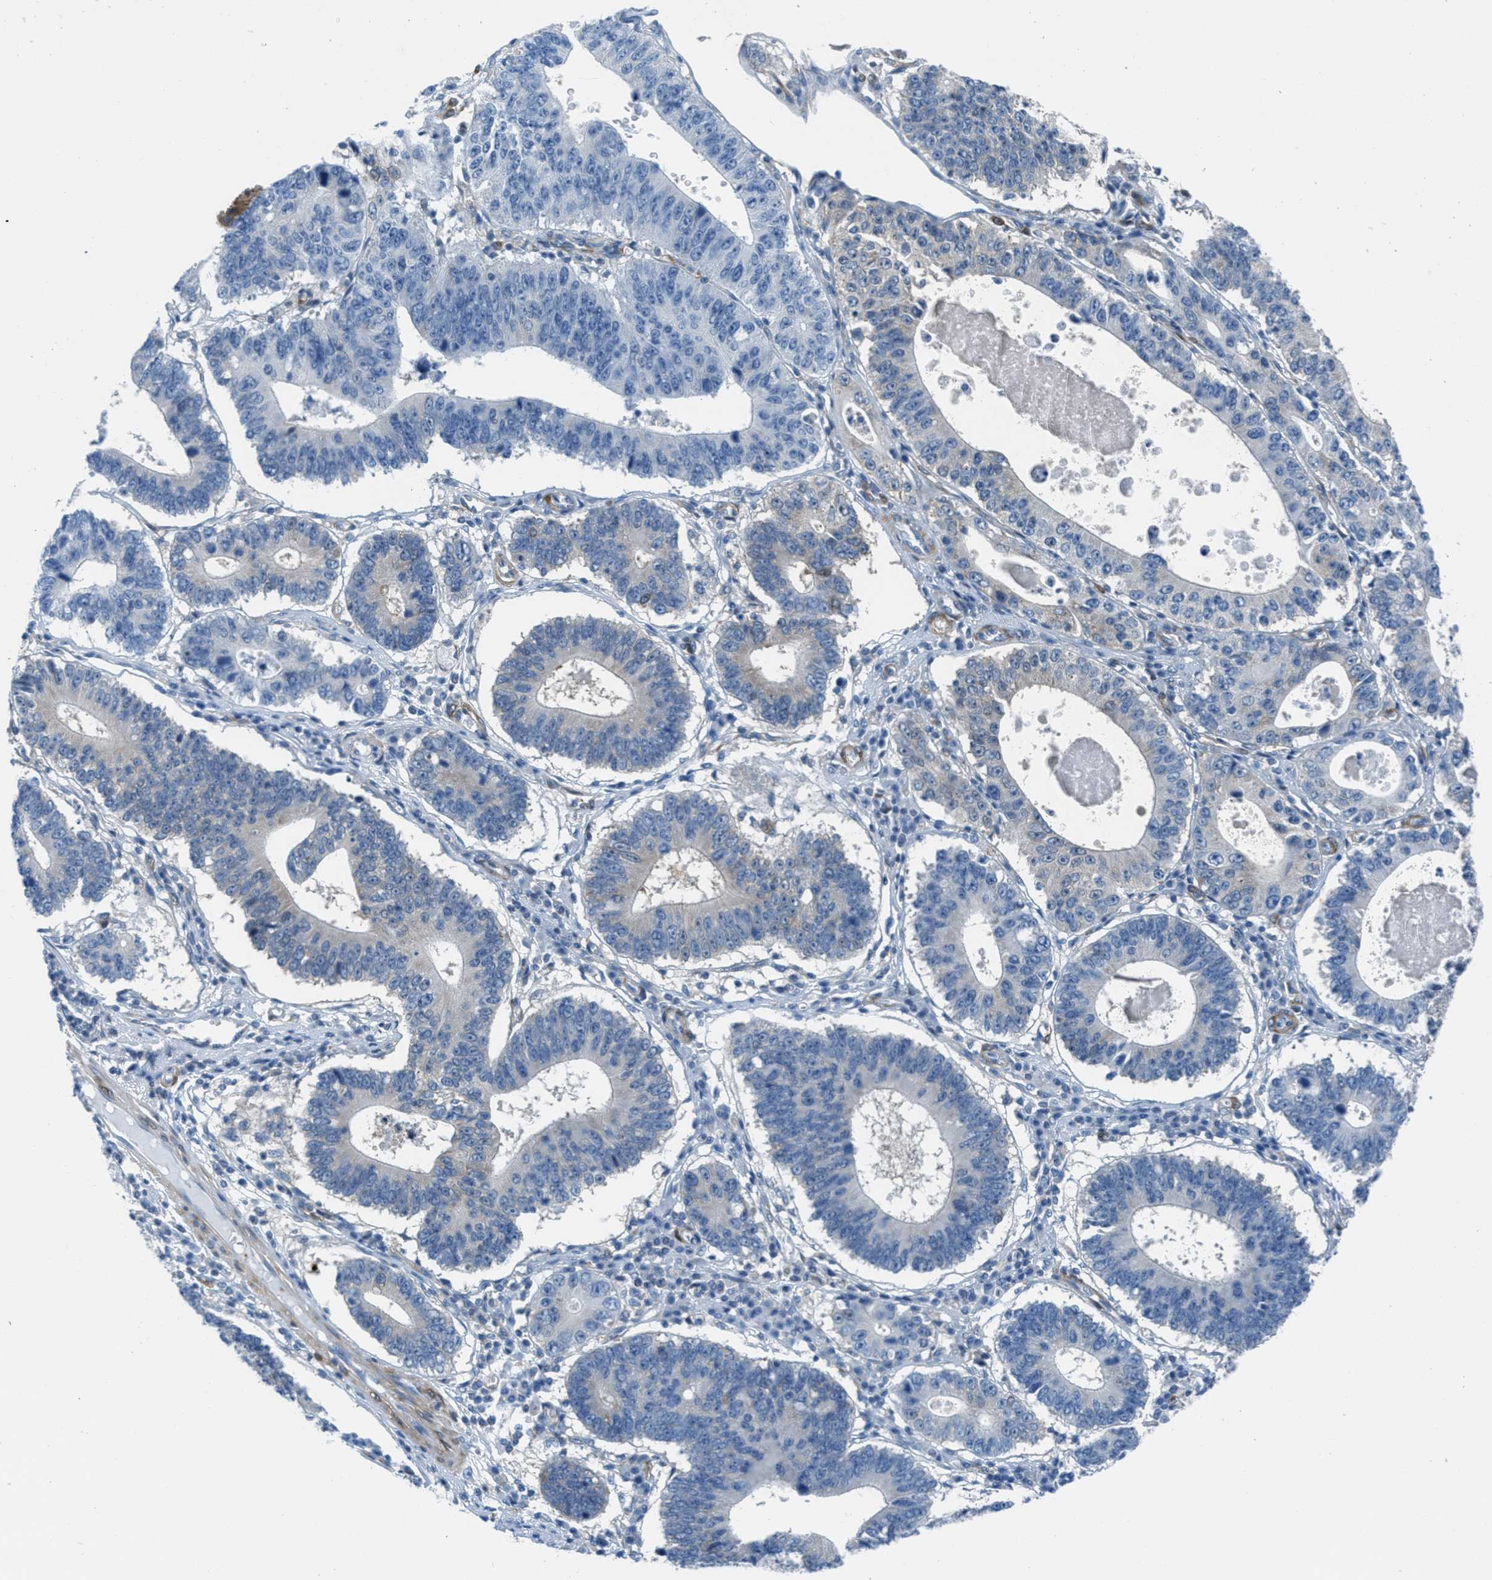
{"staining": {"intensity": "negative", "quantity": "none", "location": "none"}, "tissue": "stomach cancer", "cell_type": "Tumor cells", "image_type": "cancer", "snomed": [{"axis": "morphology", "description": "Adenocarcinoma, NOS"}, {"axis": "topography", "description": "Stomach"}], "caption": "IHC image of human stomach adenocarcinoma stained for a protein (brown), which displays no positivity in tumor cells.", "gene": "MAPRE2", "patient": {"sex": "male", "age": 59}}